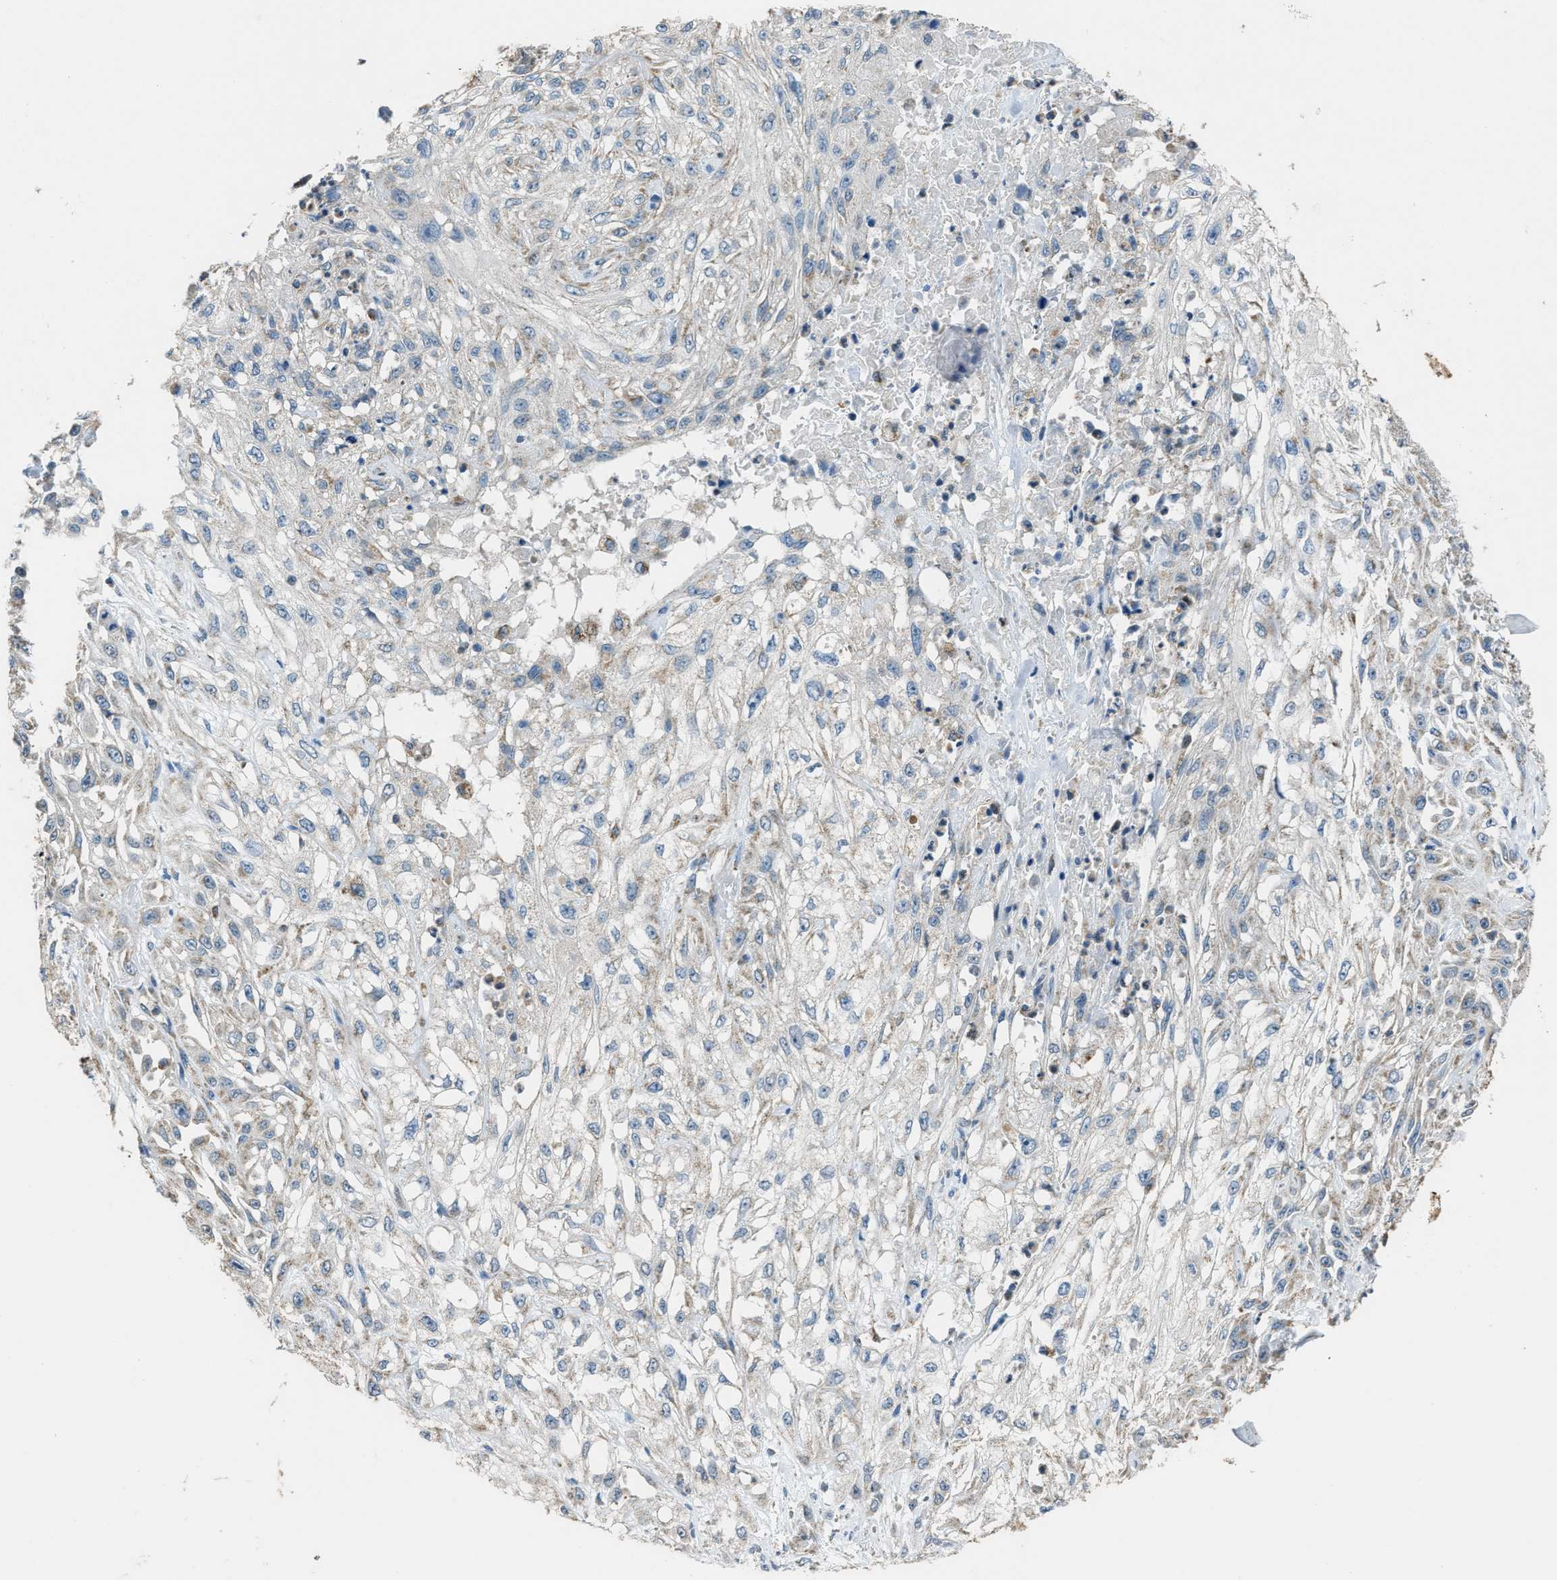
{"staining": {"intensity": "weak", "quantity": "<25%", "location": "cytoplasmic/membranous"}, "tissue": "skin cancer", "cell_type": "Tumor cells", "image_type": "cancer", "snomed": [{"axis": "morphology", "description": "Squamous cell carcinoma, NOS"}, {"axis": "morphology", "description": "Squamous cell carcinoma, metastatic, NOS"}, {"axis": "topography", "description": "Skin"}, {"axis": "topography", "description": "Lymph node"}], "caption": "A high-resolution micrograph shows IHC staining of squamous cell carcinoma (skin), which exhibits no significant staining in tumor cells.", "gene": "SLC25A11", "patient": {"sex": "male", "age": 75}}